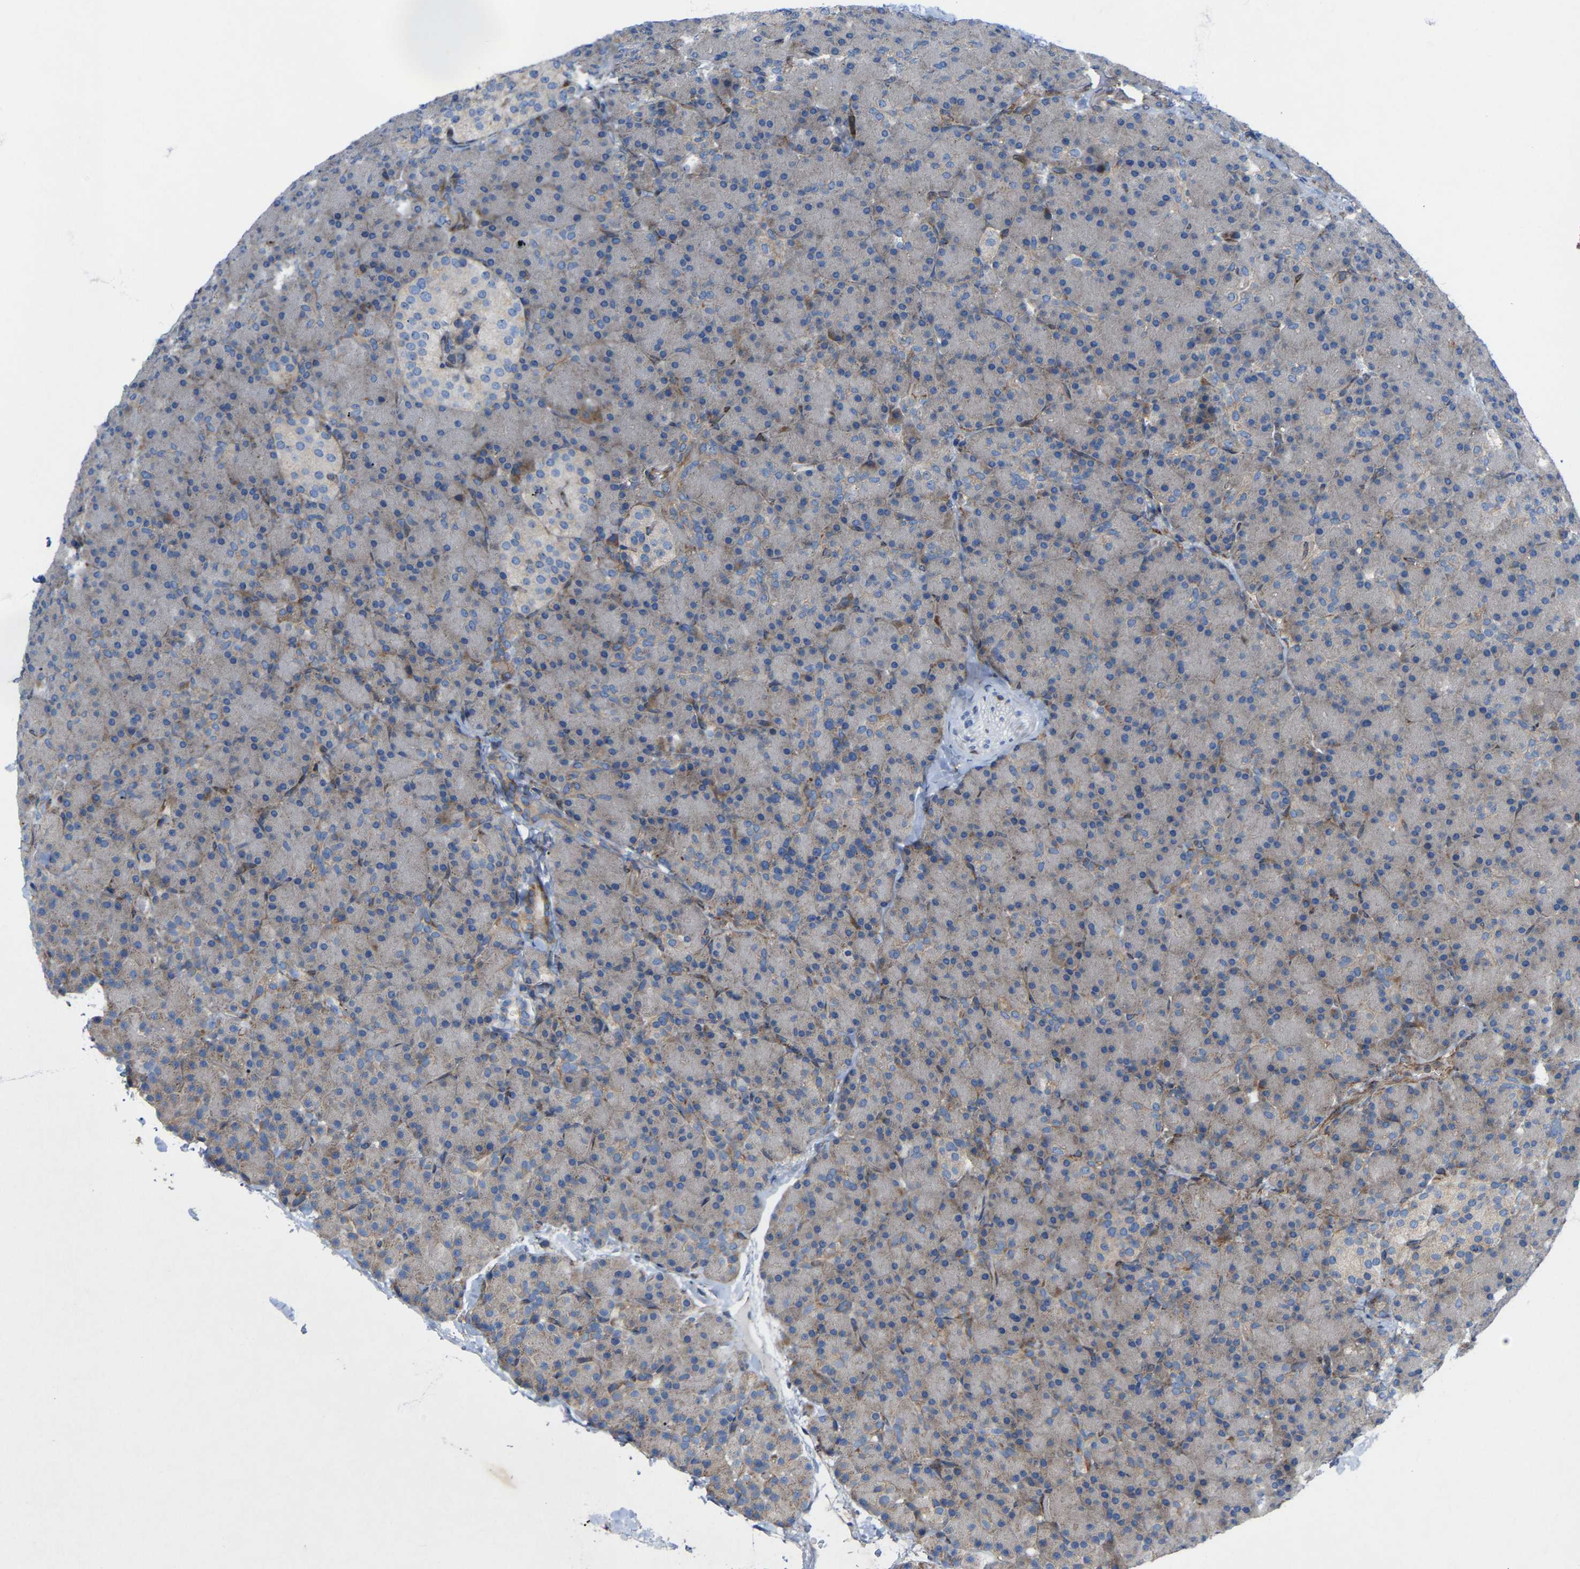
{"staining": {"intensity": "negative", "quantity": "none", "location": "none"}, "tissue": "pancreas", "cell_type": "Exocrine glandular cells", "image_type": "normal", "snomed": [{"axis": "morphology", "description": "Normal tissue, NOS"}, {"axis": "topography", "description": "Pancreas"}], "caption": "A photomicrograph of pancreas stained for a protein reveals no brown staining in exocrine glandular cells.", "gene": "TOR1B", "patient": {"sex": "female", "age": 43}}